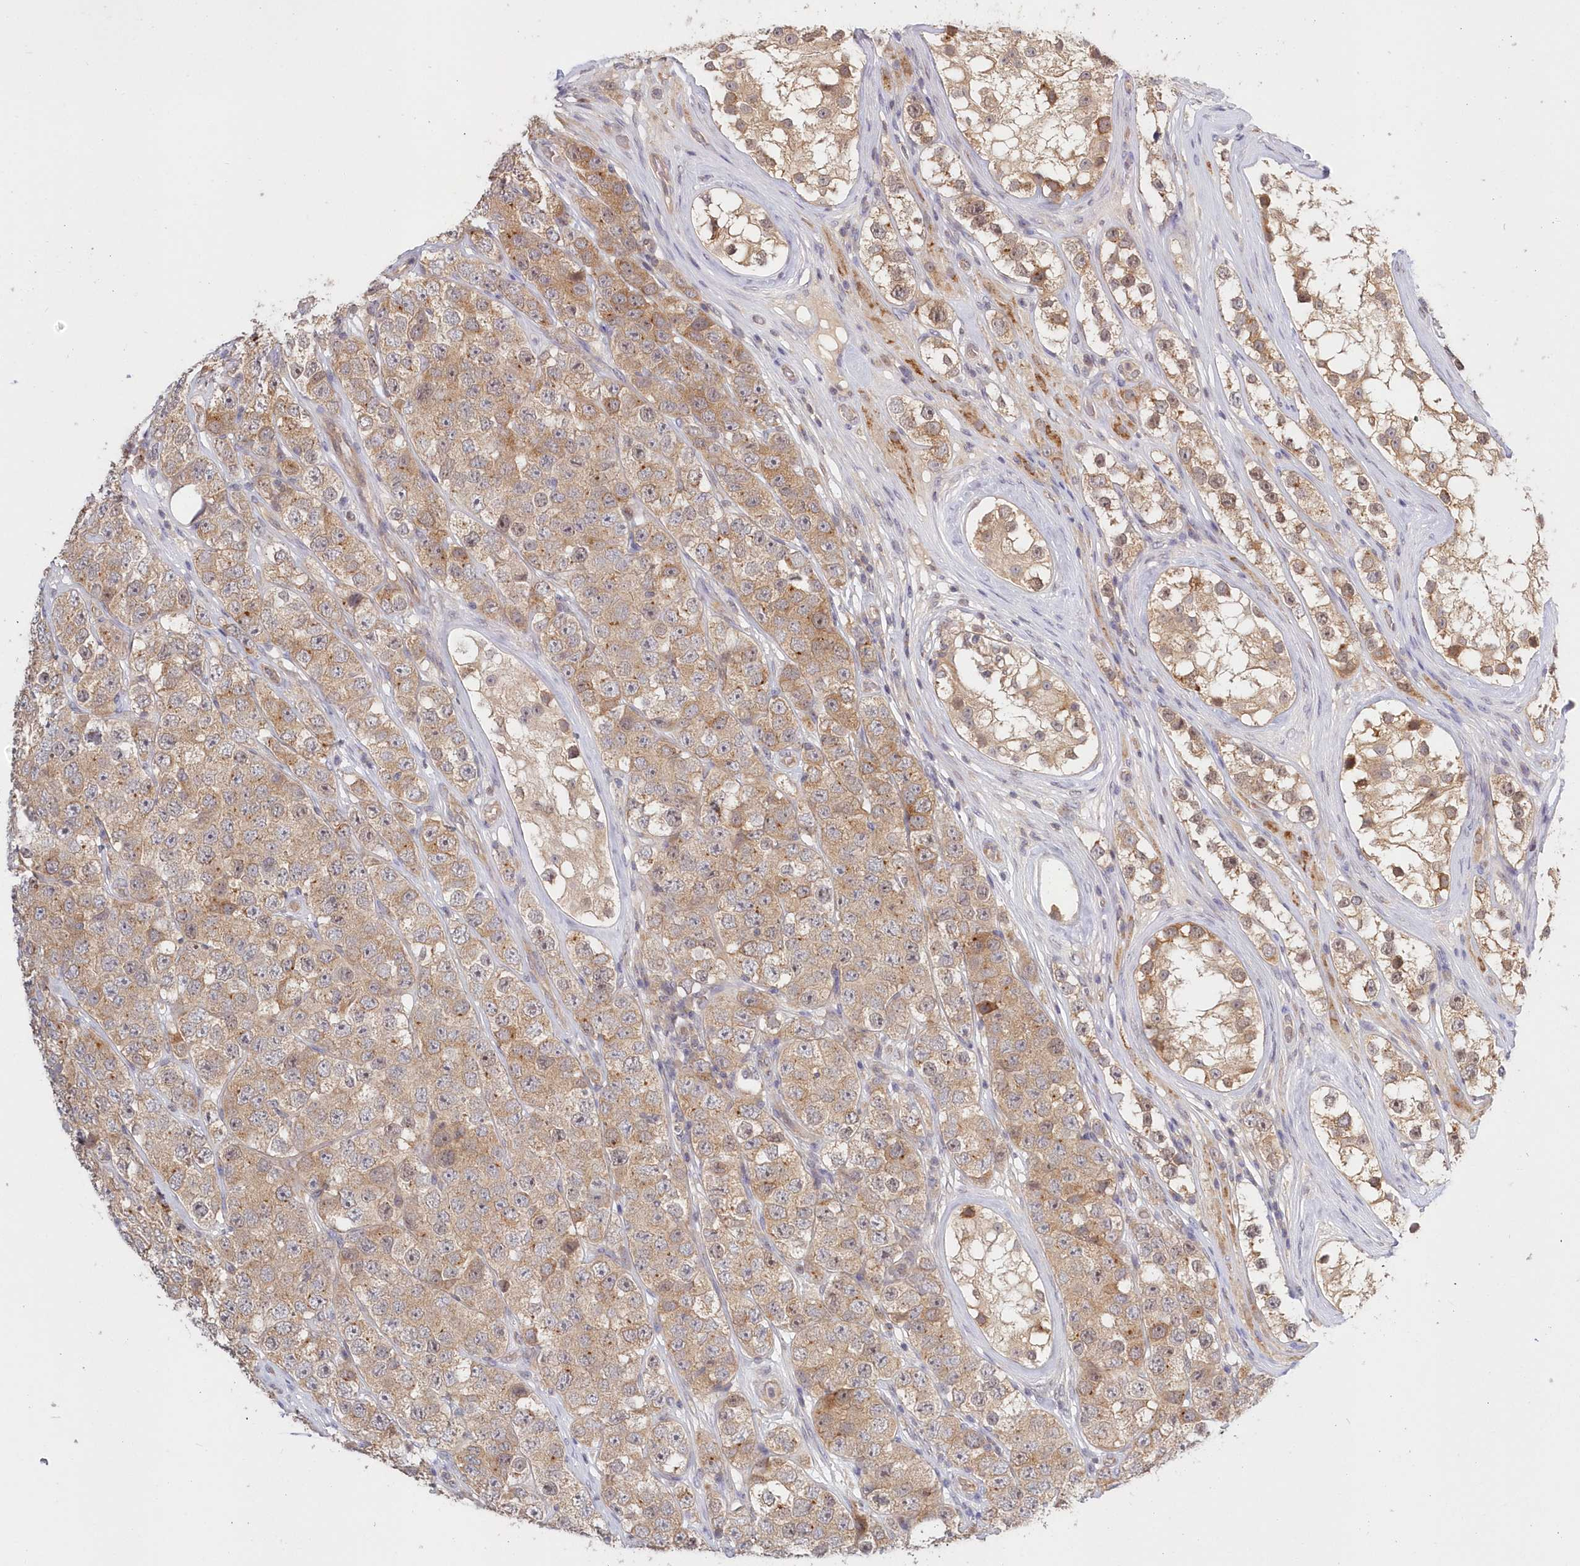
{"staining": {"intensity": "moderate", "quantity": ">75%", "location": "cytoplasmic/membranous"}, "tissue": "testis cancer", "cell_type": "Tumor cells", "image_type": "cancer", "snomed": [{"axis": "morphology", "description": "Seminoma, NOS"}, {"axis": "topography", "description": "Testis"}], "caption": "Immunohistochemistry of human seminoma (testis) demonstrates medium levels of moderate cytoplasmic/membranous positivity in approximately >75% of tumor cells. (DAB = brown stain, brightfield microscopy at high magnification).", "gene": "KATNA1", "patient": {"sex": "male", "age": 28}}